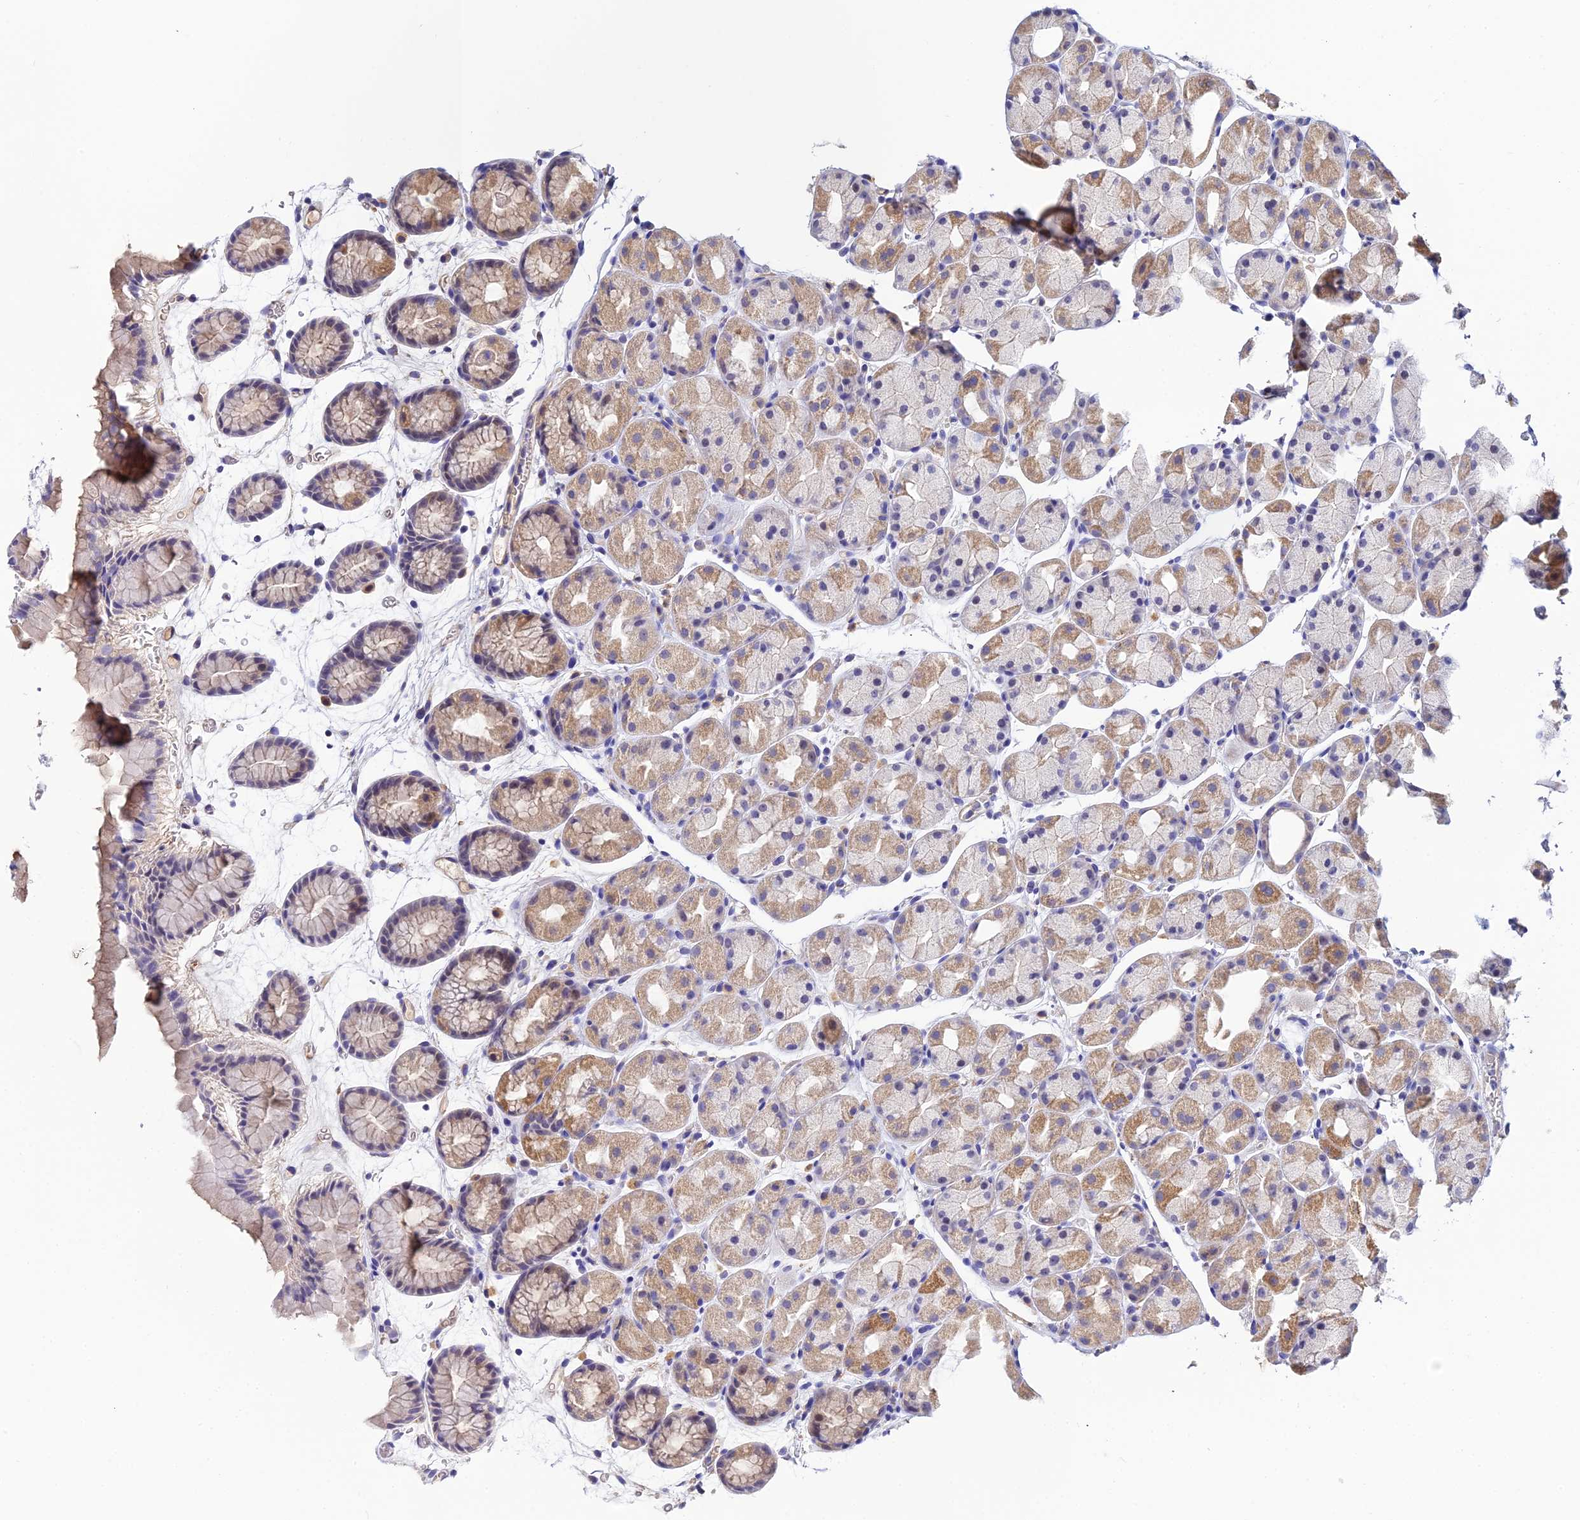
{"staining": {"intensity": "moderate", "quantity": "25%-75%", "location": "cytoplasmic/membranous"}, "tissue": "stomach", "cell_type": "Glandular cells", "image_type": "normal", "snomed": [{"axis": "morphology", "description": "Normal tissue, NOS"}, {"axis": "topography", "description": "Stomach, upper"}, {"axis": "topography", "description": "Stomach"}], "caption": "High-magnification brightfield microscopy of normal stomach stained with DAB (brown) and counterstained with hematoxylin (blue). glandular cells exhibit moderate cytoplasmic/membranous staining is appreciated in approximately25%-75% of cells. Ihc stains the protein of interest in brown and the nuclei are stained blue.", "gene": "ACOT1", "patient": {"sex": "male", "age": 47}}